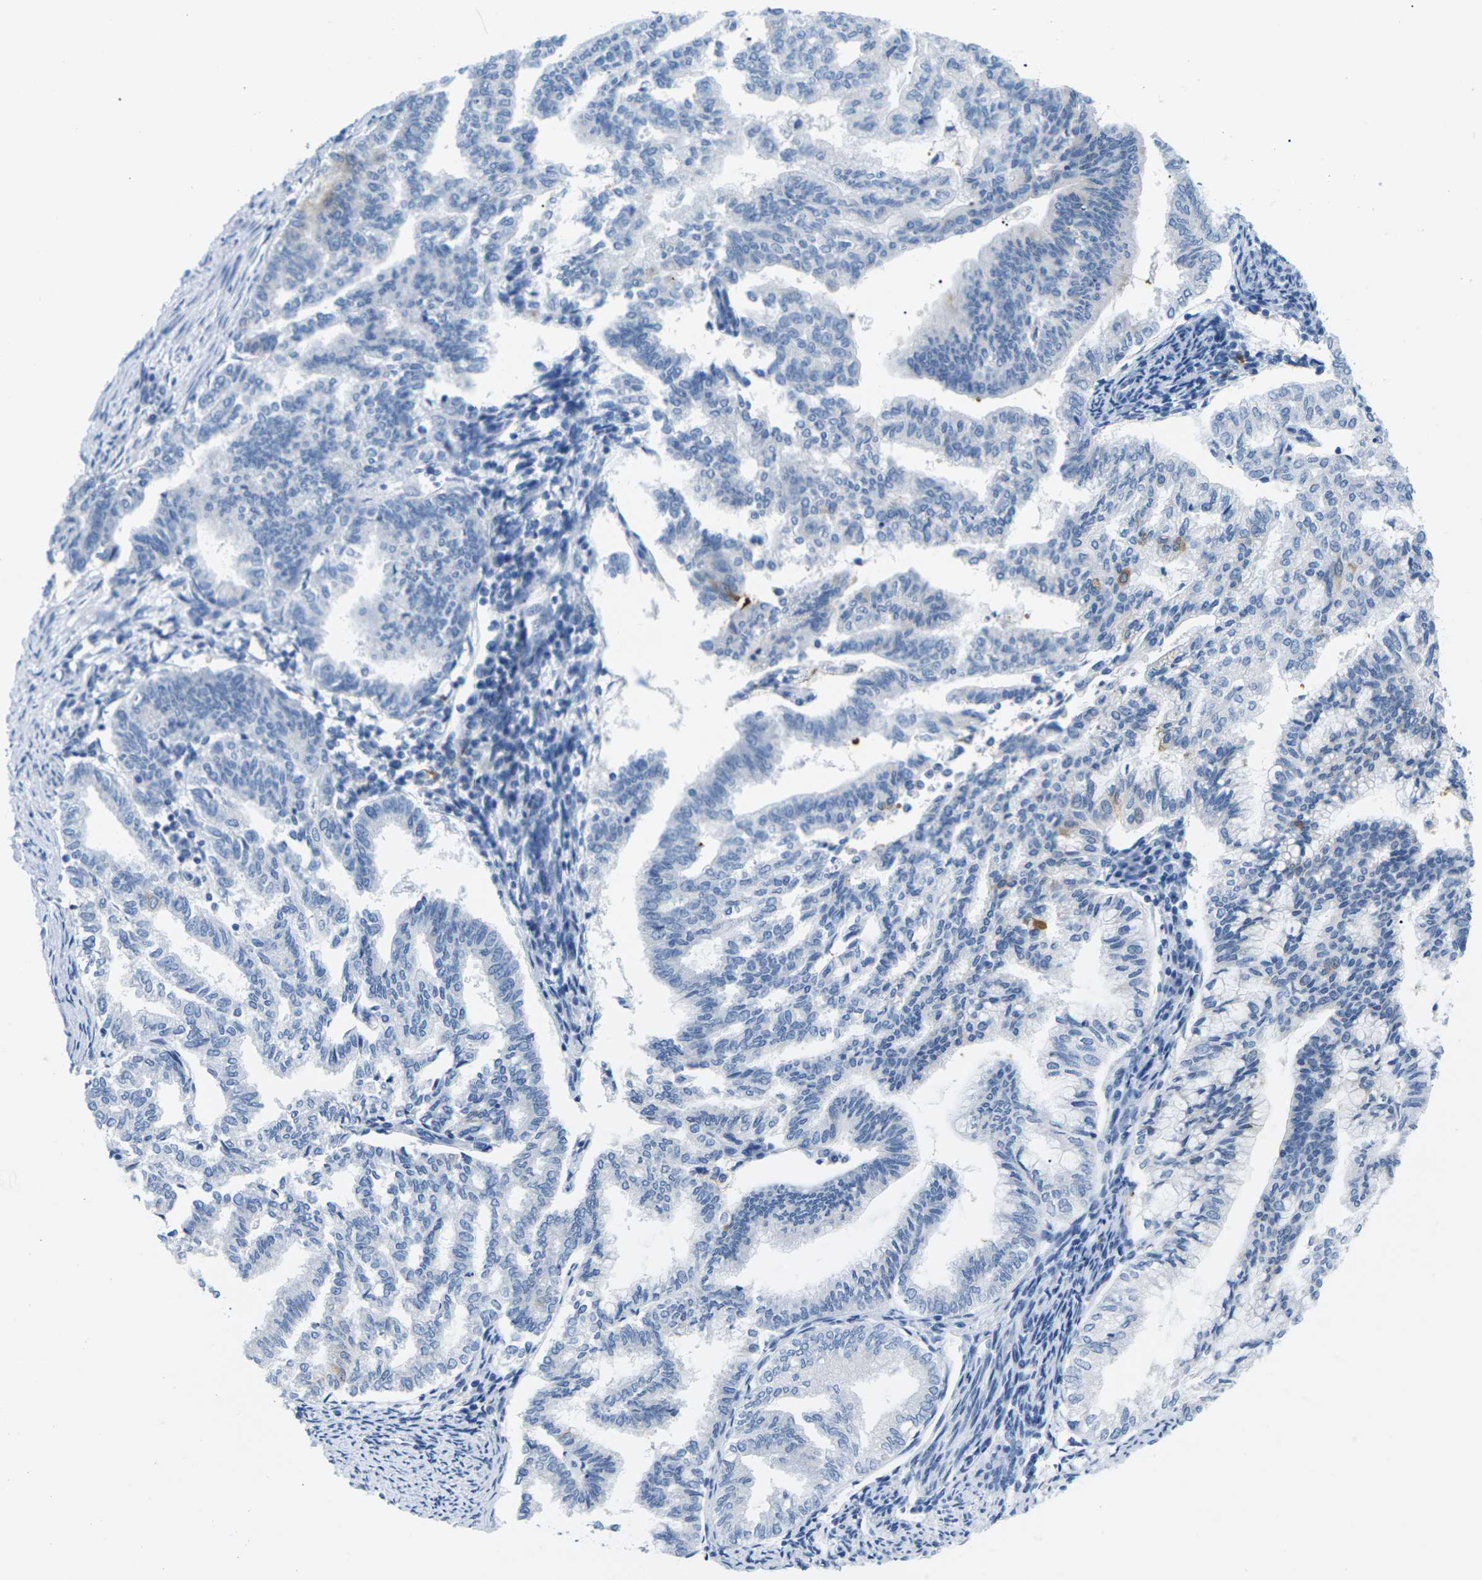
{"staining": {"intensity": "negative", "quantity": "none", "location": "none"}, "tissue": "endometrial cancer", "cell_type": "Tumor cells", "image_type": "cancer", "snomed": [{"axis": "morphology", "description": "Adenocarcinoma, NOS"}, {"axis": "topography", "description": "Endometrium"}], "caption": "Tumor cells are negative for brown protein staining in endometrial cancer.", "gene": "SYNGR2", "patient": {"sex": "female", "age": 79}}